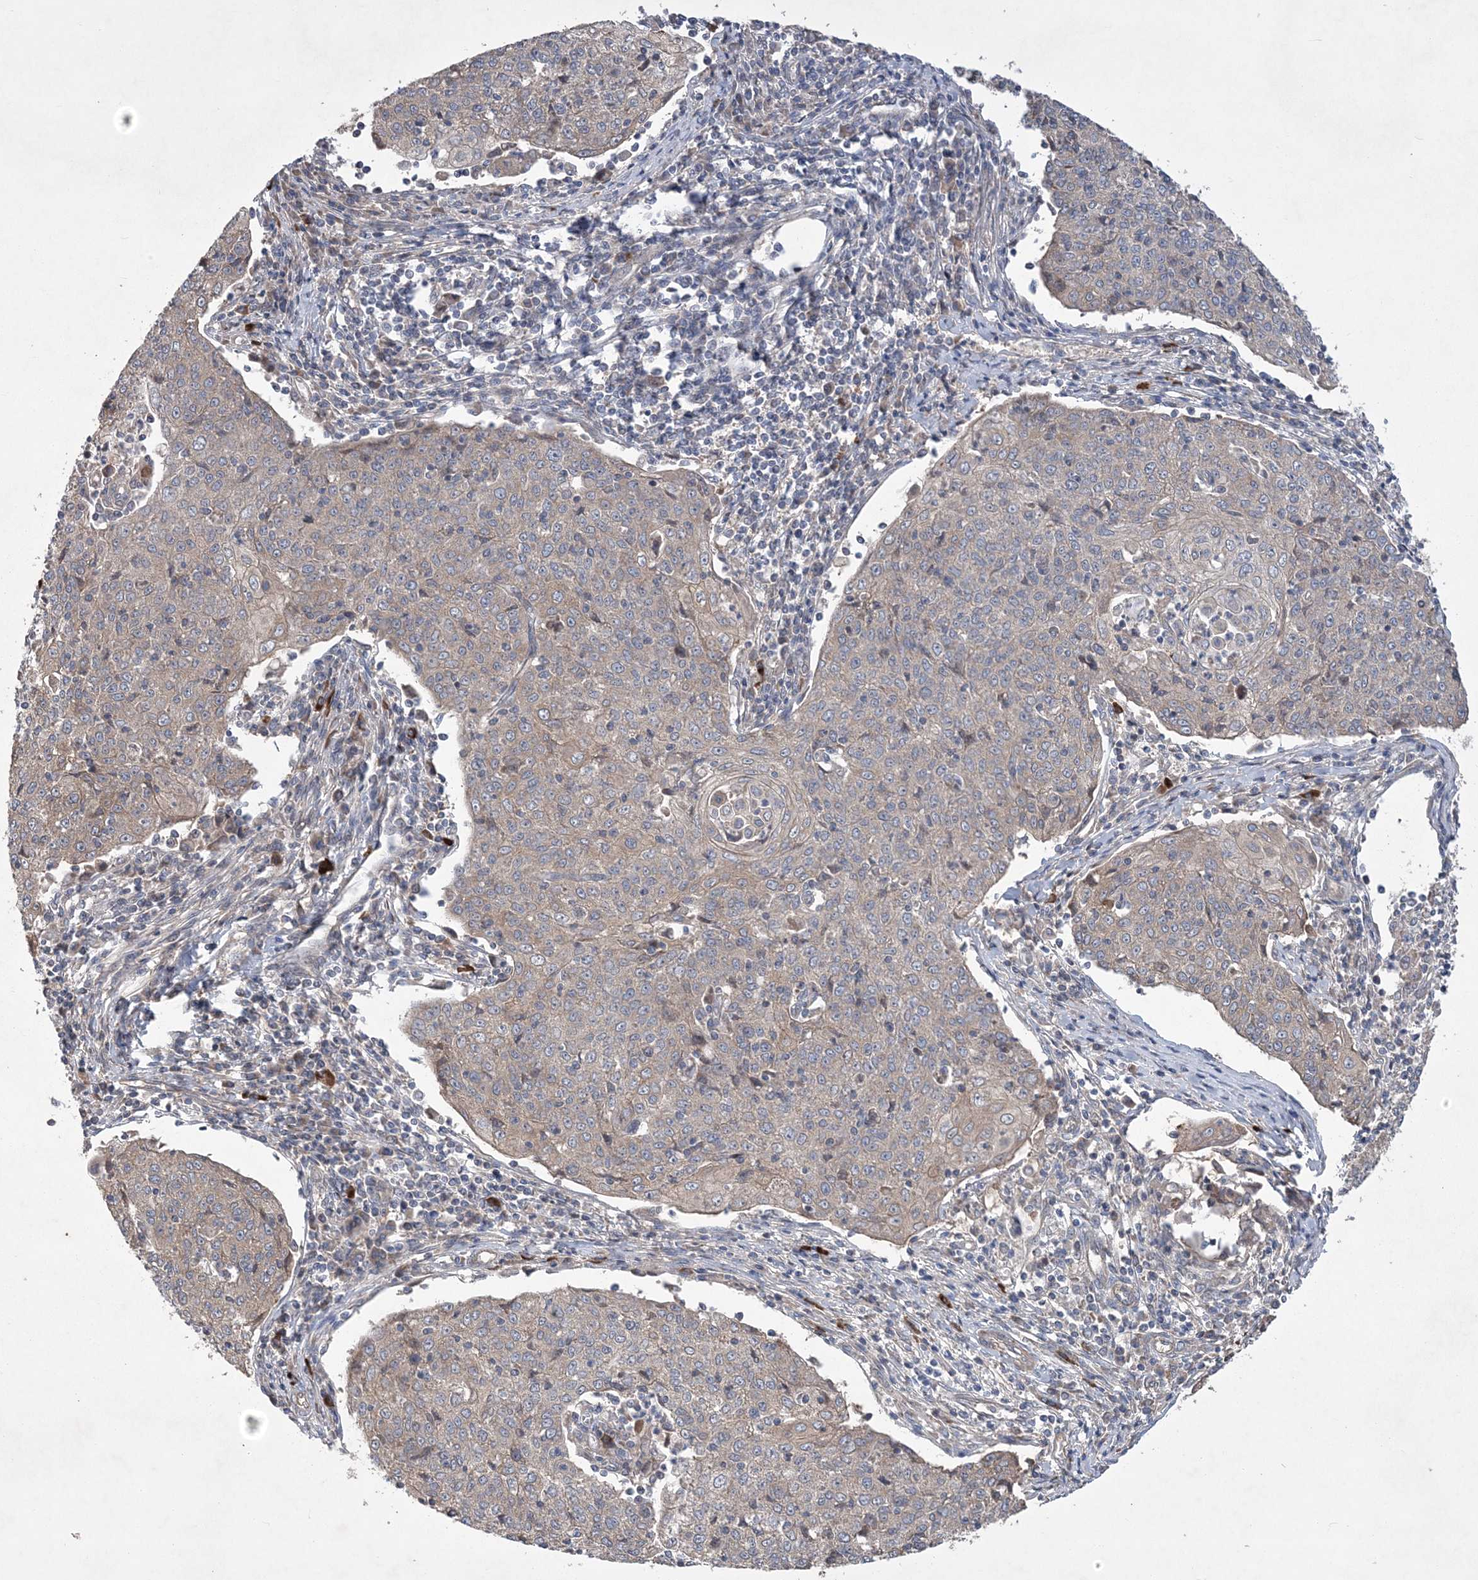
{"staining": {"intensity": "weak", "quantity": "25%-75%", "location": "cytoplasmic/membranous"}, "tissue": "cervical cancer", "cell_type": "Tumor cells", "image_type": "cancer", "snomed": [{"axis": "morphology", "description": "Squamous cell carcinoma, NOS"}, {"axis": "topography", "description": "Cervix"}], "caption": "Cervical squamous cell carcinoma was stained to show a protein in brown. There is low levels of weak cytoplasmic/membranous staining in approximately 25%-75% of tumor cells.", "gene": "MTRF1L", "patient": {"sex": "female", "age": 48}}